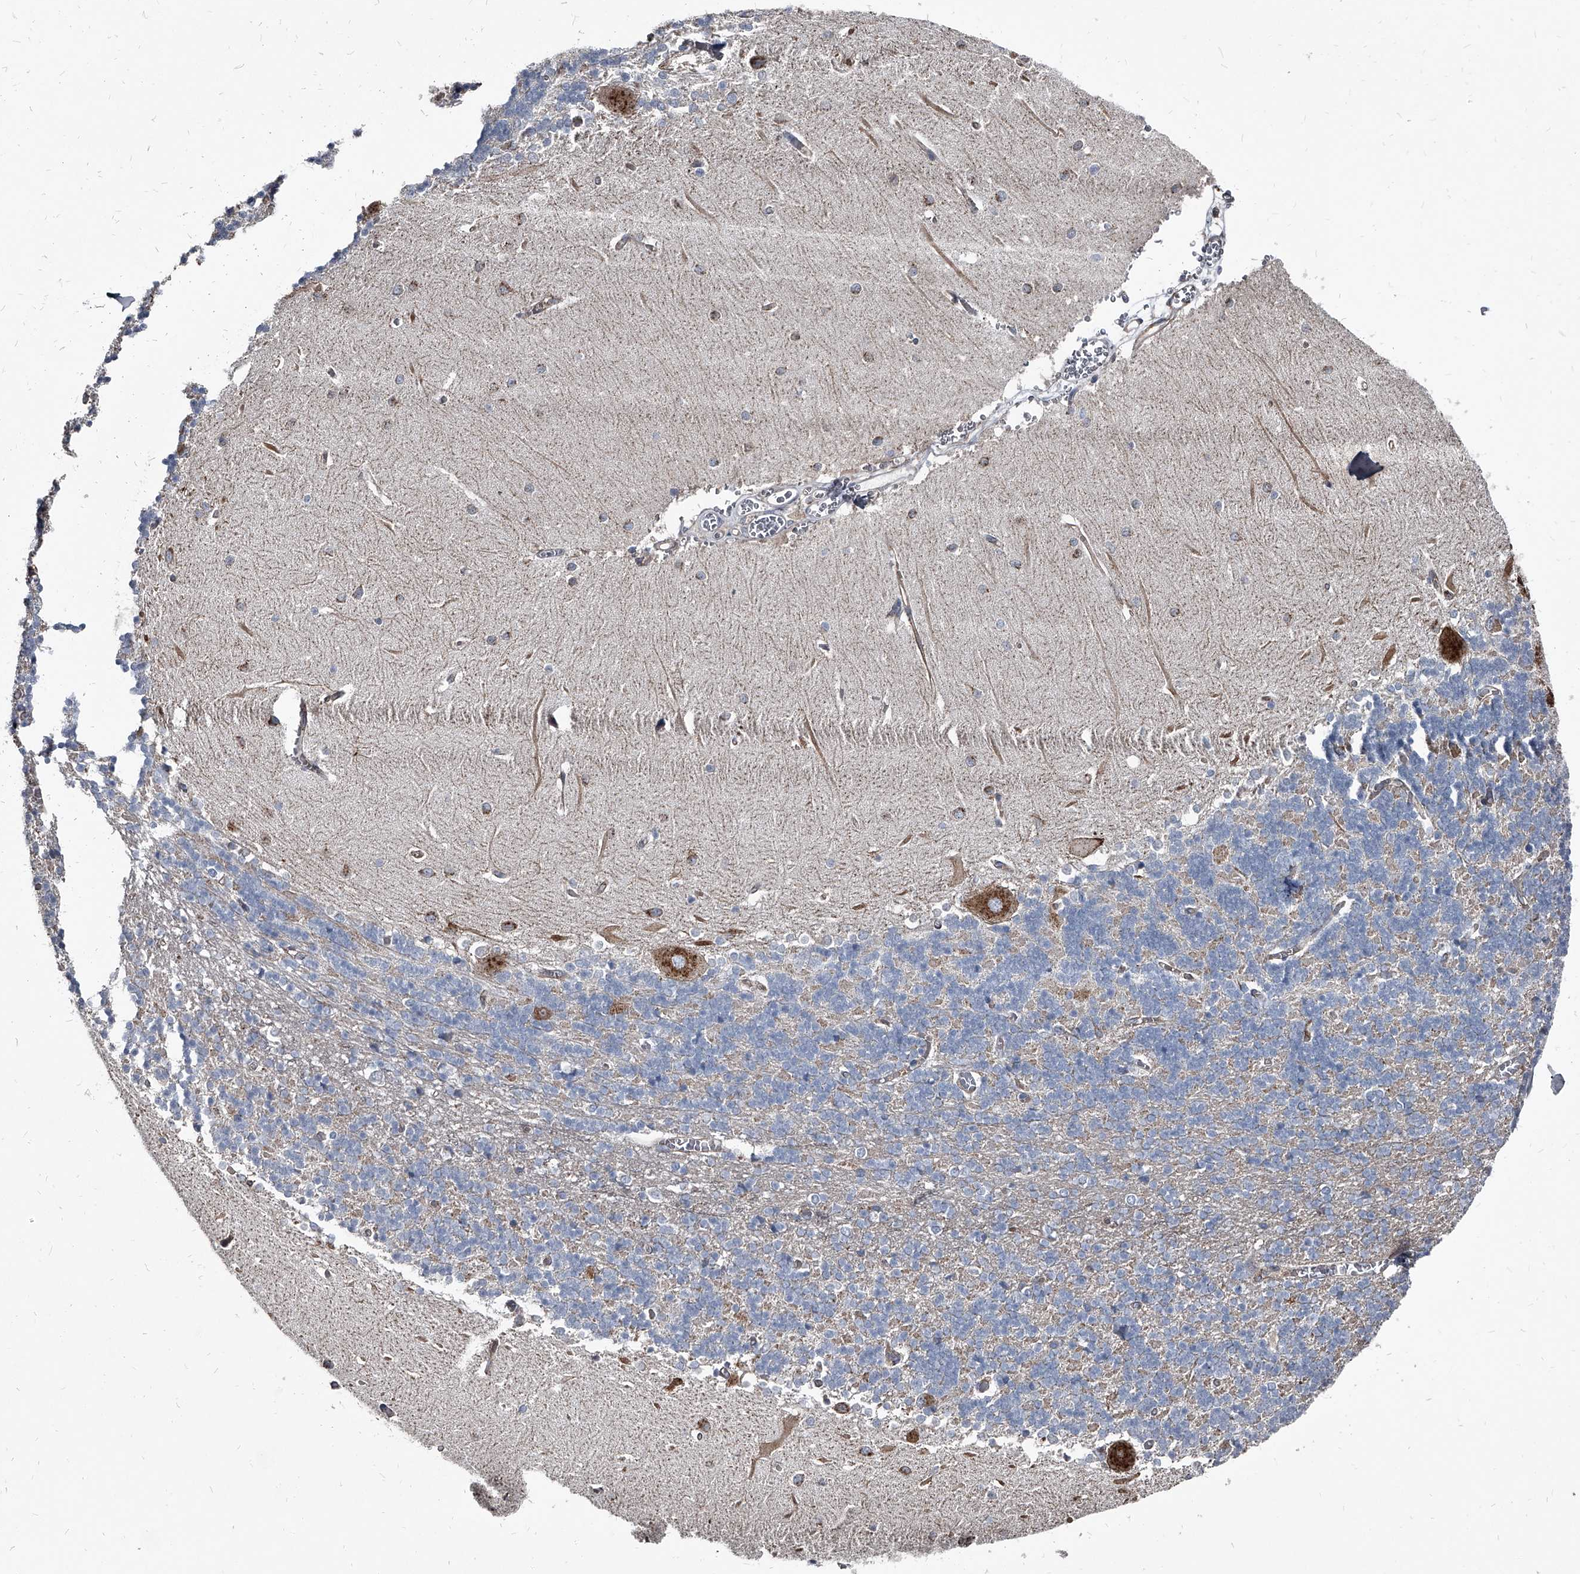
{"staining": {"intensity": "weak", "quantity": "<25%", "location": "cytoplasmic/membranous"}, "tissue": "cerebellum", "cell_type": "Cells in granular layer", "image_type": "normal", "snomed": [{"axis": "morphology", "description": "Normal tissue, NOS"}, {"axis": "topography", "description": "Cerebellum"}], "caption": "IHC of unremarkable human cerebellum shows no staining in cells in granular layer. The staining is performed using DAB (3,3'-diaminobenzidine) brown chromogen with nuclei counter-stained in using hematoxylin.", "gene": "PGLYRP3", "patient": {"sex": "male", "age": 37}}